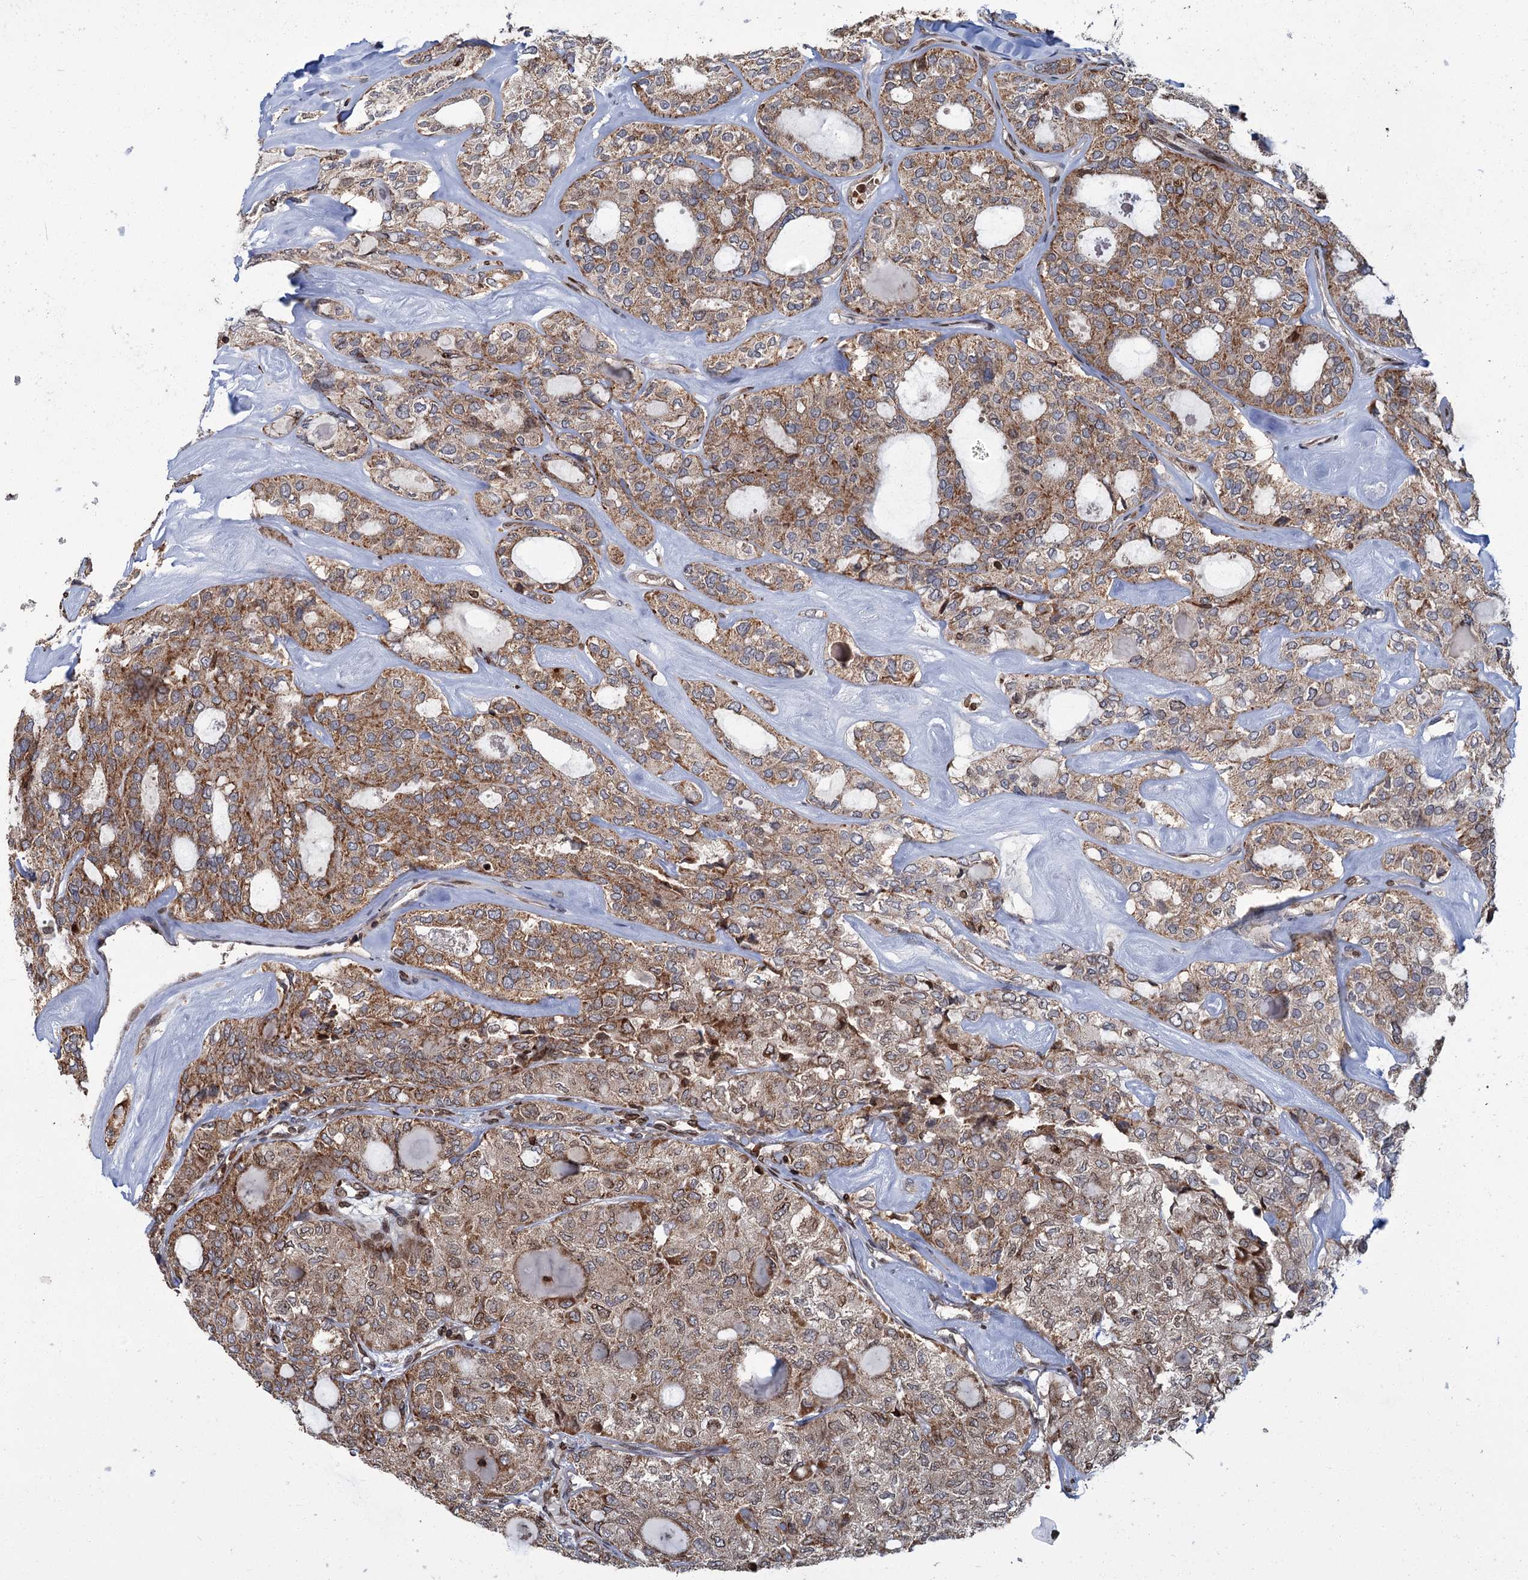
{"staining": {"intensity": "moderate", "quantity": ">75%", "location": "cytoplasmic/membranous"}, "tissue": "thyroid cancer", "cell_type": "Tumor cells", "image_type": "cancer", "snomed": [{"axis": "morphology", "description": "Follicular adenoma carcinoma, NOS"}, {"axis": "topography", "description": "Thyroid gland"}], "caption": "An immunohistochemistry (IHC) image of tumor tissue is shown. Protein staining in brown shows moderate cytoplasmic/membranous positivity in follicular adenoma carcinoma (thyroid) within tumor cells.", "gene": "CFAP46", "patient": {"sex": "male", "age": 75}}